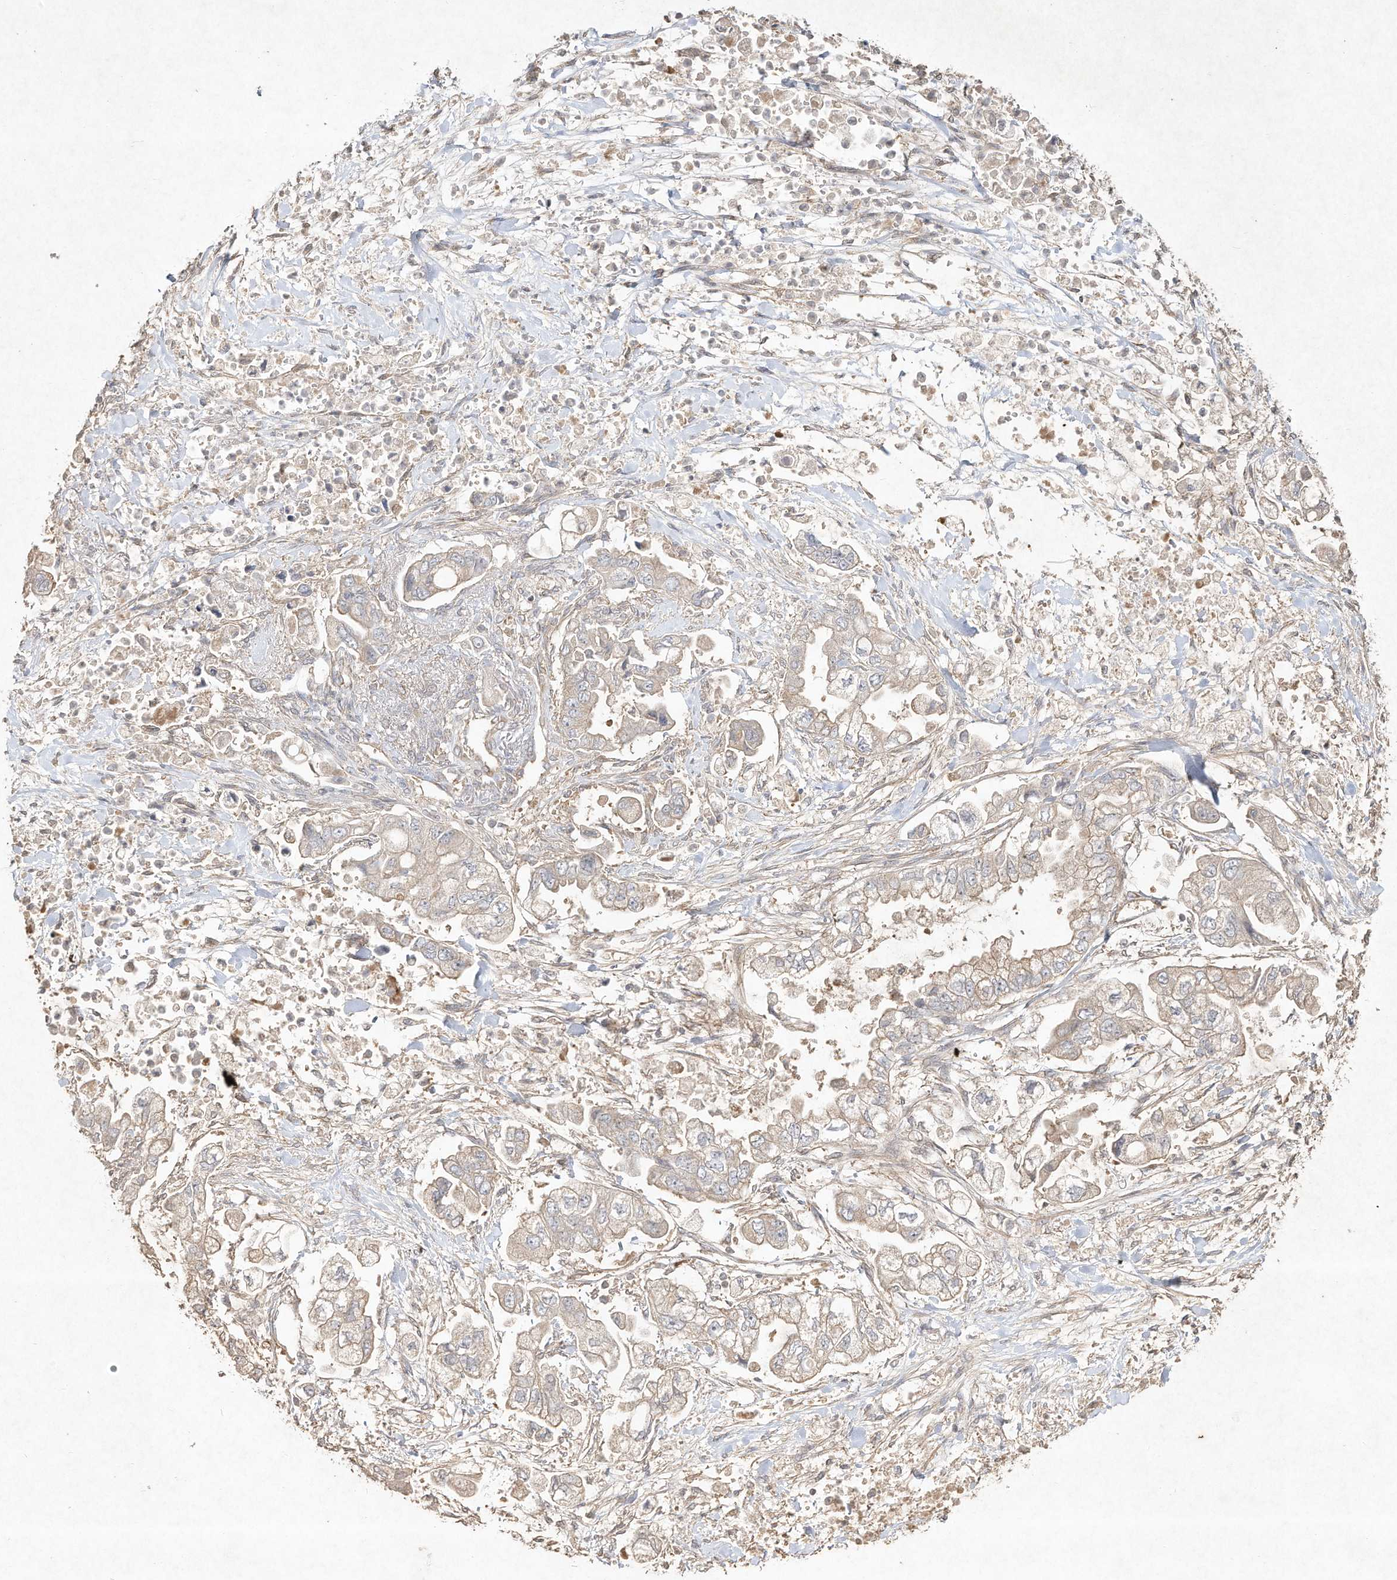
{"staining": {"intensity": "weak", "quantity": "<25%", "location": "cytoplasmic/membranous"}, "tissue": "stomach cancer", "cell_type": "Tumor cells", "image_type": "cancer", "snomed": [{"axis": "morphology", "description": "Normal tissue, NOS"}, {"axis": "morphology", "description": "Adenocarcinoma, NOS"}, {"axis": "topography", "description": "Stomach"}], "caption": "High power microscopy histopathology image of an immunohistochemistry (IHC) image of stomach cancer, revealing no significant positivity in tumor cells.", "gene": "DYNC1I2", "patient": {"sex": "male", "age": 62}}